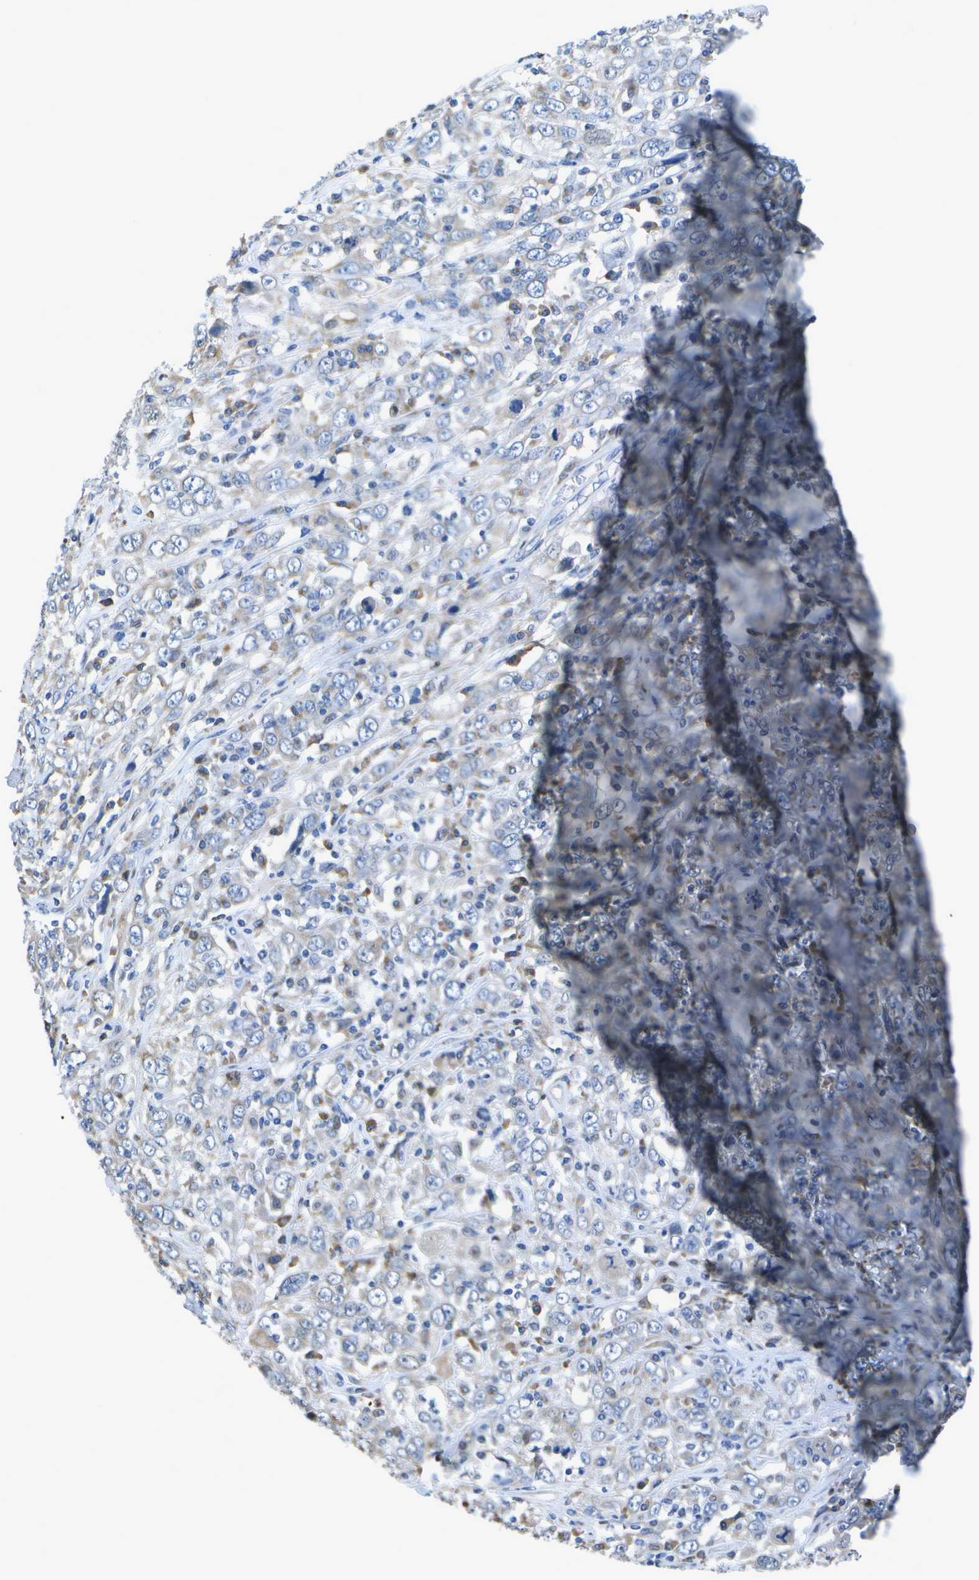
{"staining": {"intensity": "negative", "quantity": "none", "location": "none"}, "tissue": "cervical cancer", "cell_type": "Tumor cells", "image_type": "cancer", "snomed": [{"axis": "morphology", "description": "Squamous cell carcinoma, NOS"}, {"axis": "topography", "description": "Cervix"}], "caption": "There is no significant expression in tumor cells of cervical cancer (squamous cell carcinoma).", "gene": "DSE", "patient": {"sex": "female", "age": 46}}